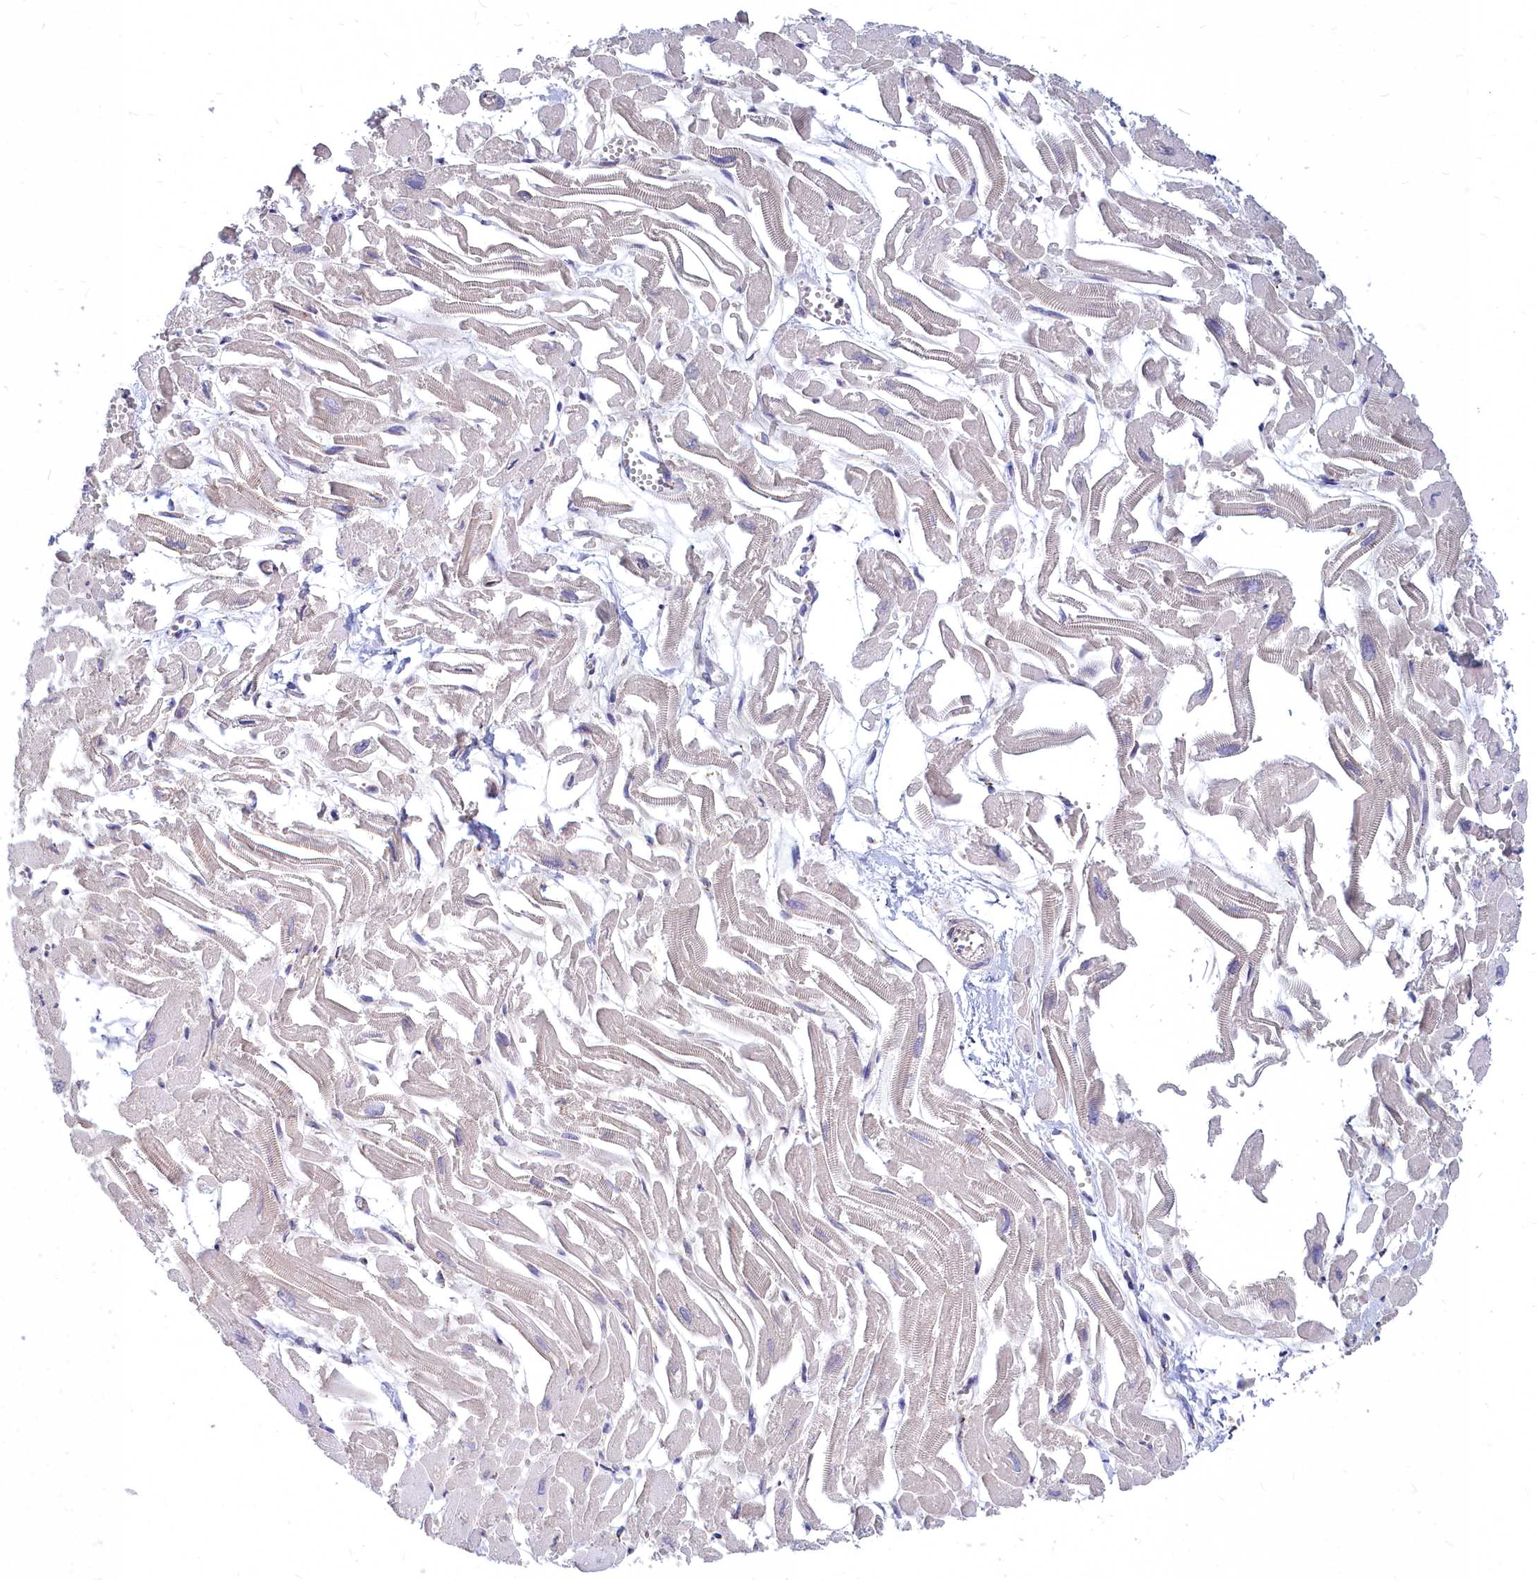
{"staining": {"intensity": "negative", "quantity": "none", "location": "none"}, "tissue": "heart muscle", "cell_type": "Cardiomyocytes", "image_type": "normal", "snomed": [{"axis": "morphology", "description": "Normal tissue, NOS"}, {"axis": "topography", "description": "Heart"}], "caption": "Immunohistochemistry (IHC) of normal heart muscle demonstrates no expression in cardiomyocytes.", "gene": "NOXA1", "patient": {"sex": "male", "age": 54}}